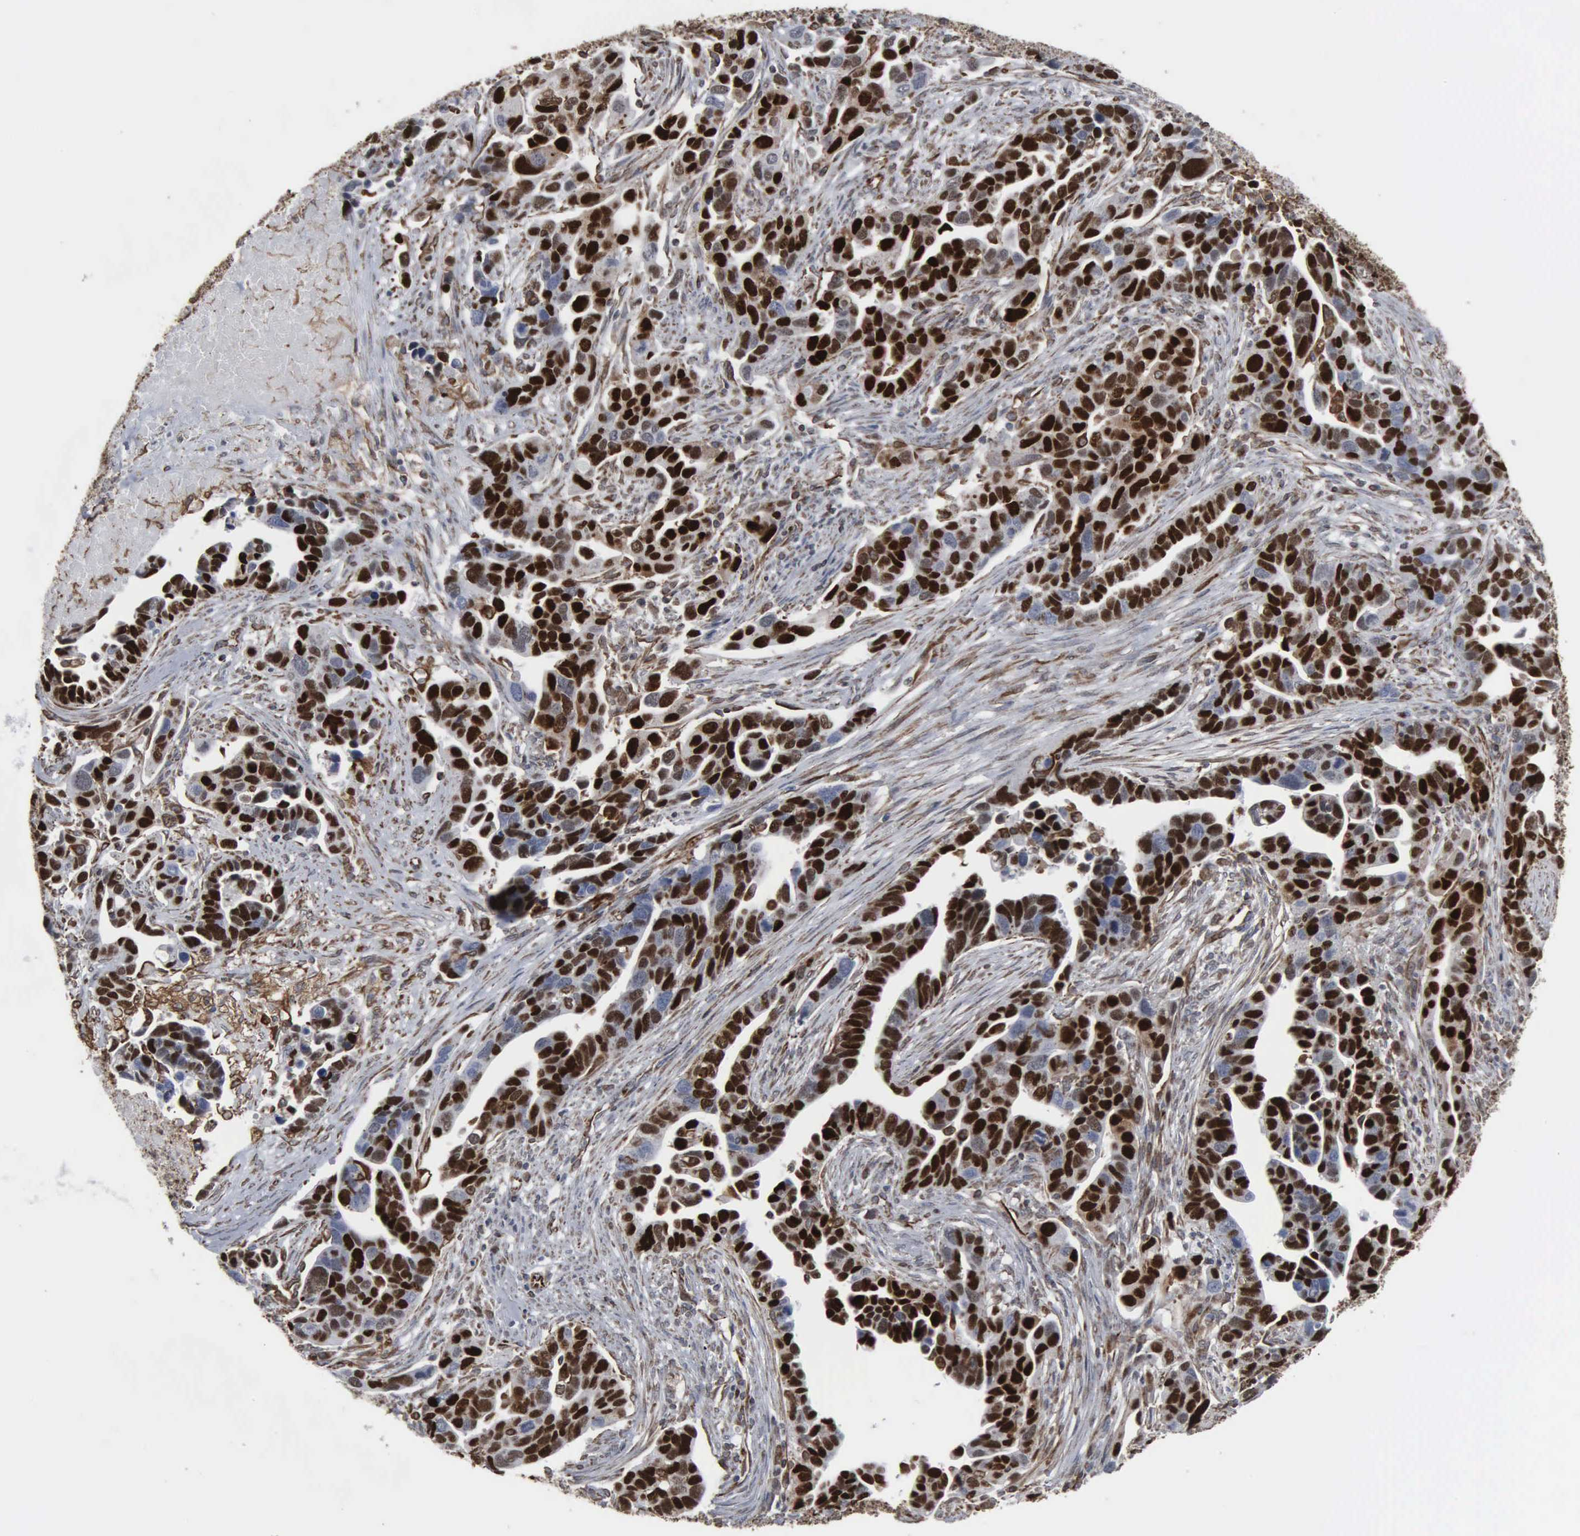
{"staining": {"intensity": "strong", "quantity": ">75%", "location": "nuclear"}, "tissue": "ovarian cancer", "cell_type": "Tumor cells", "image_type": "cancer", "snomed": [{"axis": "morphology", "description": "Cystadenocarcinoma, serous, NOS"}, {"axis": "topography", "description": "Ovary"}], "caption": "Strong nuclear positivity for a protein is present in approximately >75% of tumor cells of ovarian serous cystadenocarcinoma using IHC.", "gene": "CCNE1", "patient": {"sex": "female", "age": 54}}